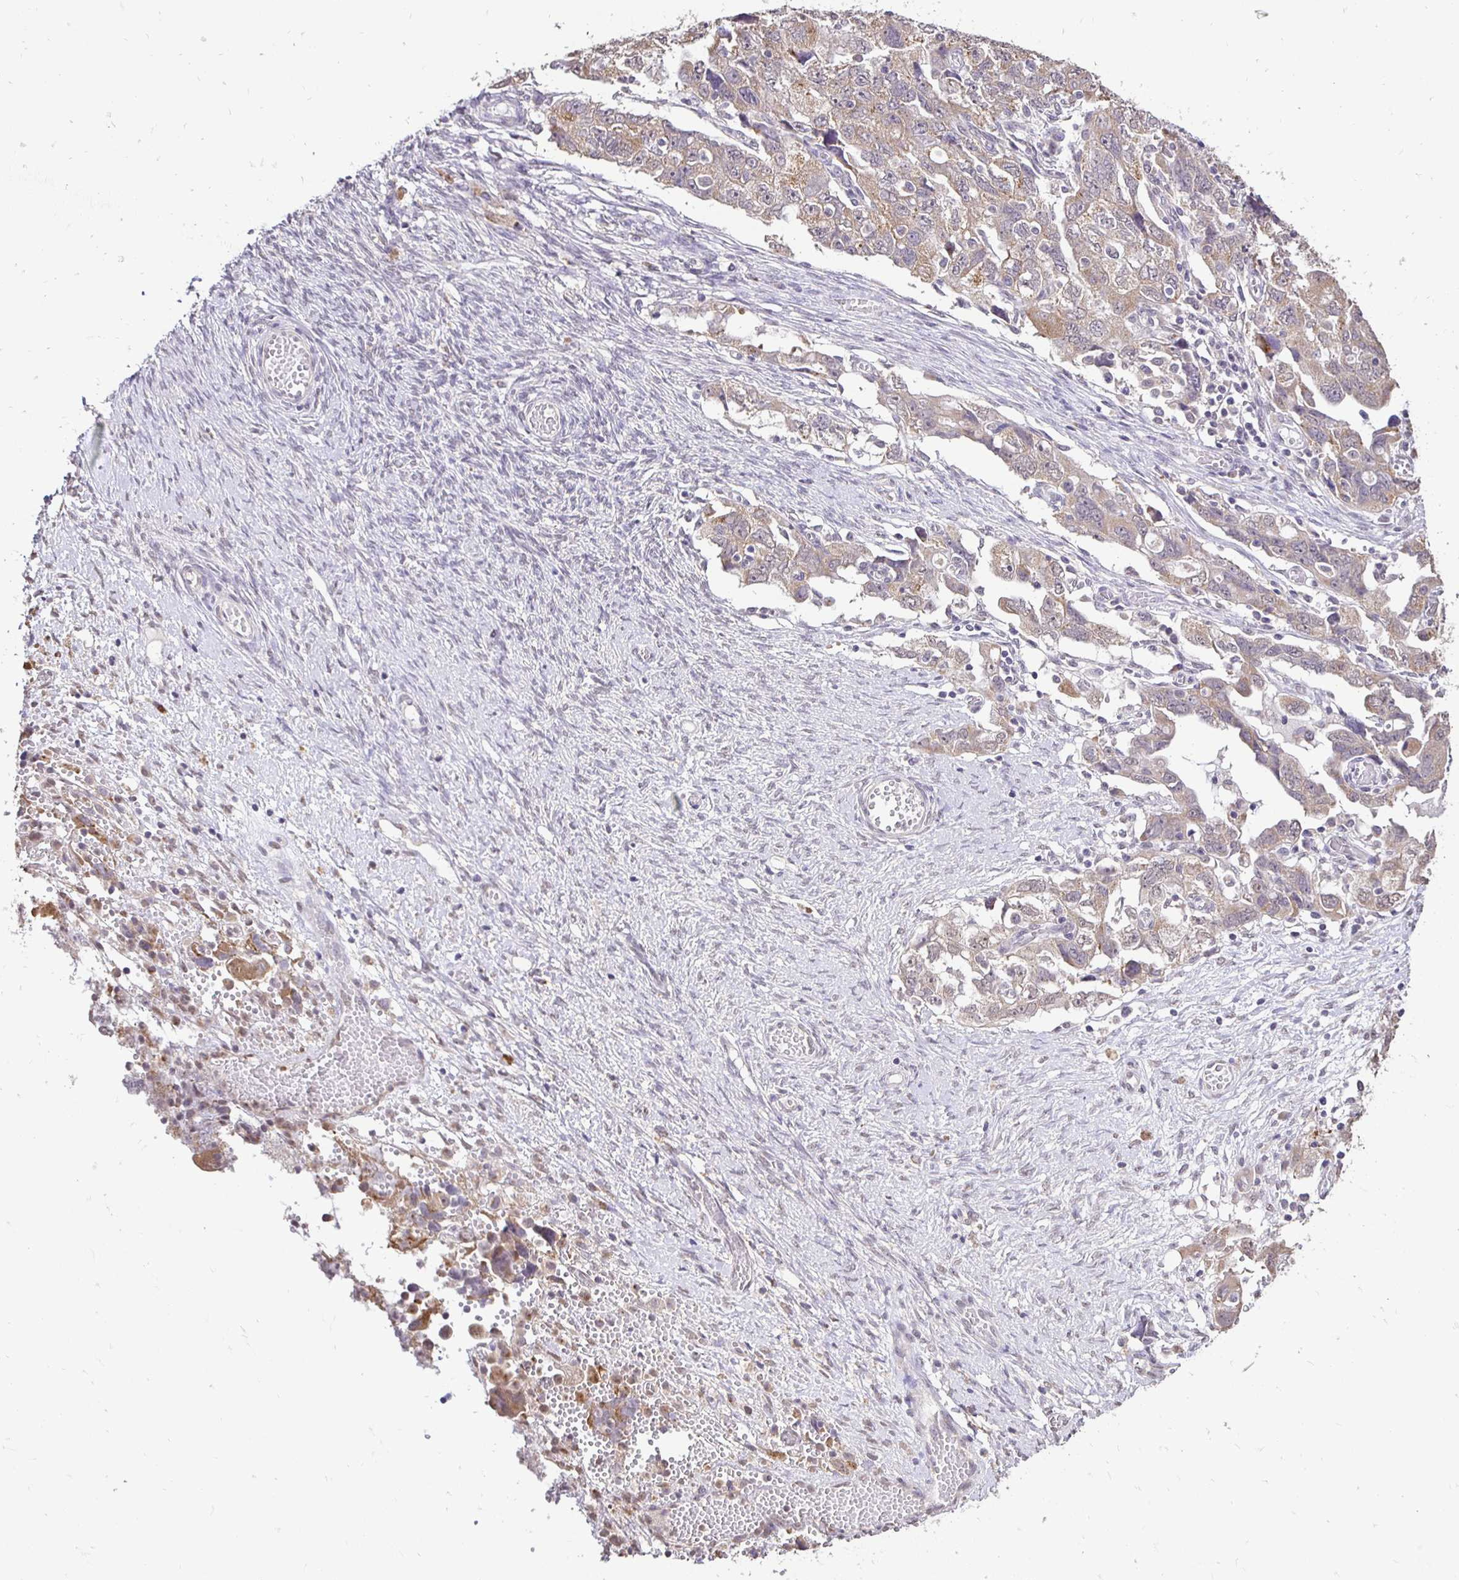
{"staining": {"intensity": "moderate", "quantity": ">75%", "location": "cytoplasmic/membranous"}, "tissue": "ovarian cancer", "cell_type": "Tumor cells", "image_type": "cancer", "snomed": [{"axis": "morphology", "description": "Carcinoma, NOS"}, {"axis": "morphology", "description": "Cystadenocarcinoma, serous, NOS"}, {"axis": "topography", "description": "Ovary"}], "caption": "A medium amount of moderate cytoplasmic/membranous positivity is appreciated in about >75% of tumor cells in ovarian cancer (serous cystadenocarcinoma) tissue.", "gene": "RHEBL1", "patient": {"sex": "female", "age": 69}}